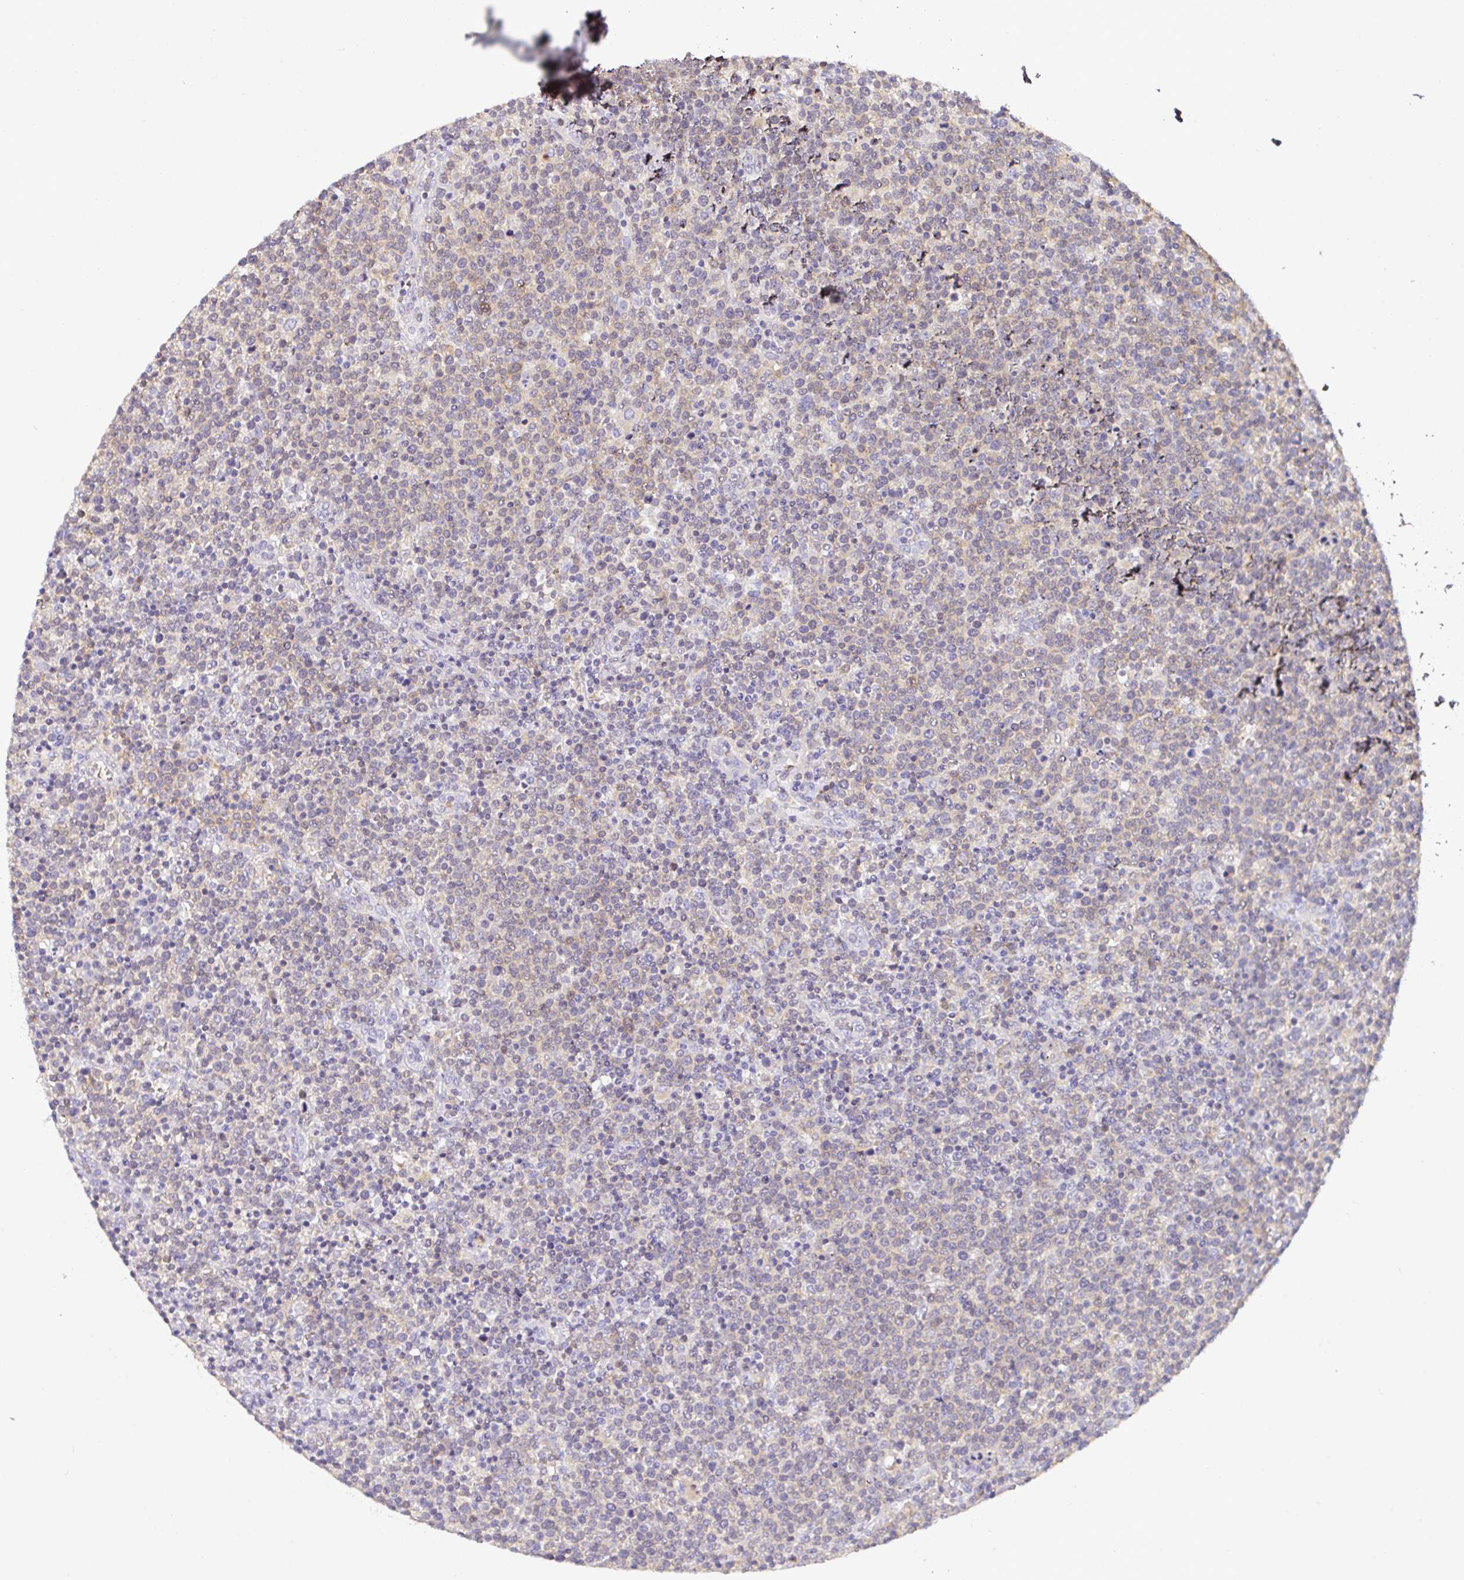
{"staining": {"intensity": "weak", "quantity": "25%-75%", "location": "cytoplasmic/membranous"}, "tissue": "lymphoma", "cell_type": "Tumor cells", "image_type": "cancer", "snomed": [{"axis": "morphology", "description": "Malignant lymphoma, non-Hodgkin's type, High grade"}, {"axis": "topography", "description": "Lymph node"}], "caption": "Lymphoma tissue displays weak cytoplasmic/membranous staining in about 25%-75% of tumor cells, visualized by immunohistochemistry. The staining was performed using DAB to visualize the protein expression in brown, while the nuclei were stained in blue with hematoxylin (Magnification: 20x).", "gene": "TNFAIP8", "patient": {"sex": "male", "age": 61}}